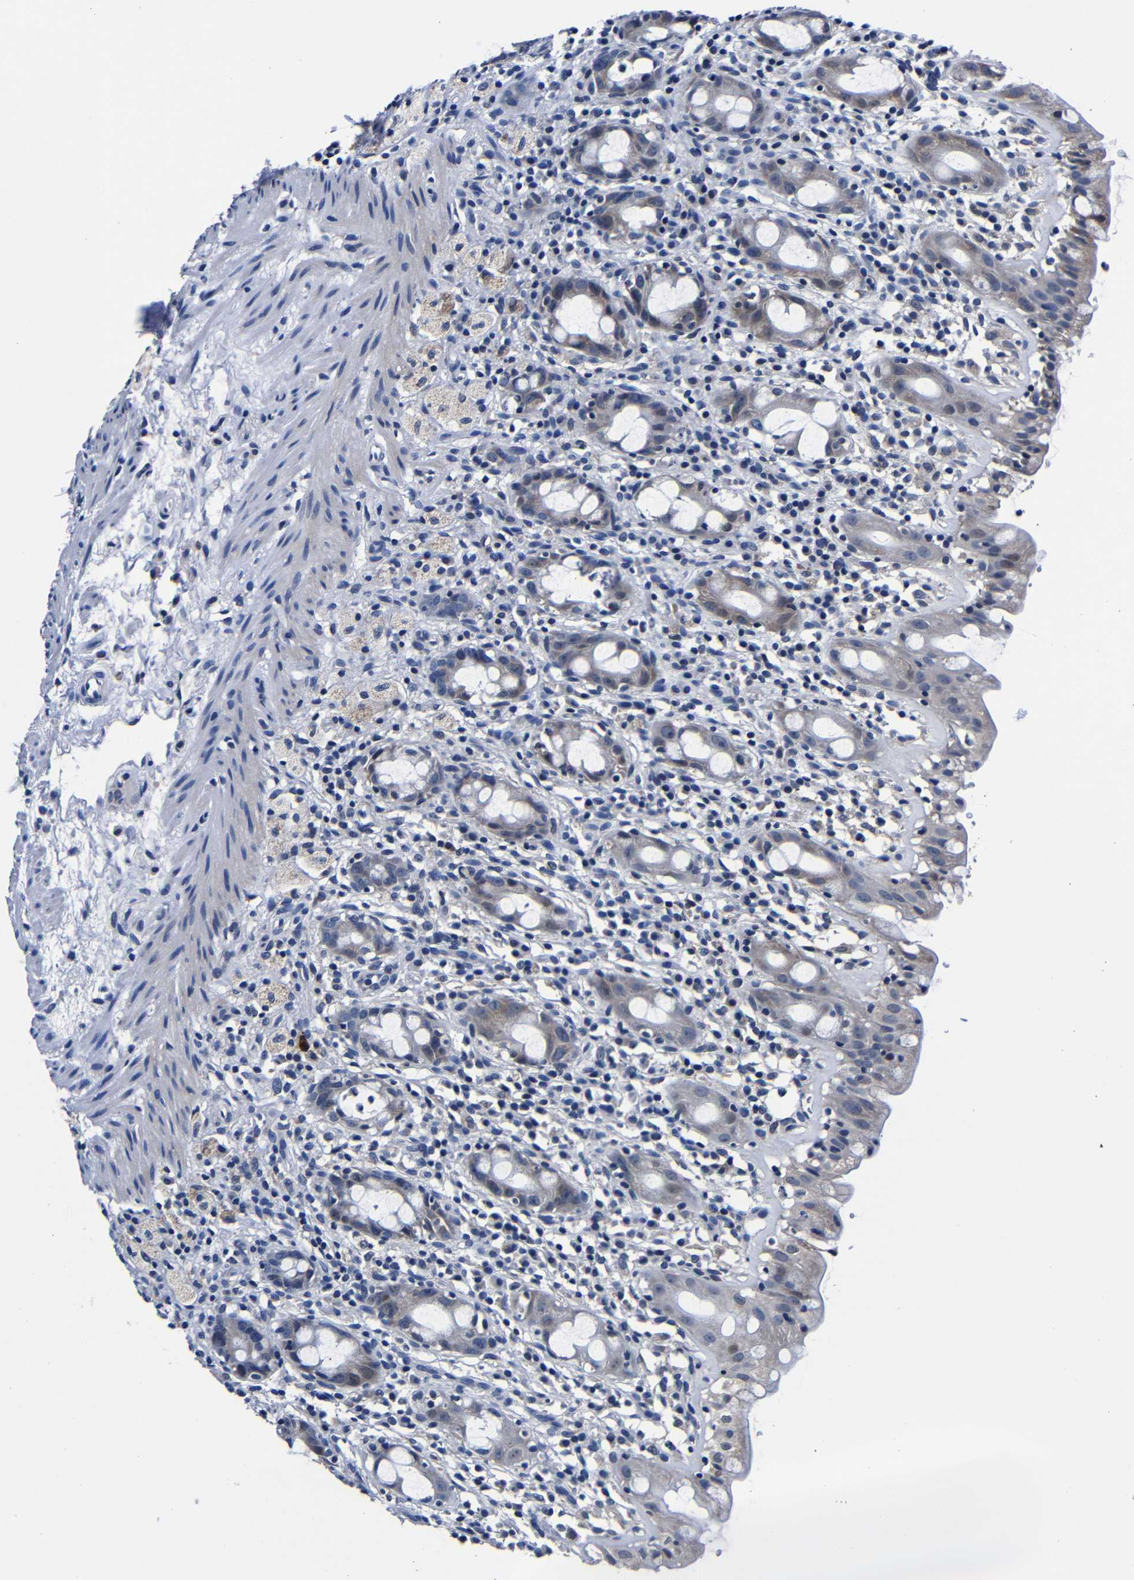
{"staining": {"intensity": "moderate", "quantity": "<25%", "location": "cytoplasmic/membranous"}, "tissue": "rectum", "cell_type": "Glandular cells", "image_type": "normal", "snomed": [{"axis": "morphology", "description": "Normal tissue, NOS"}, {"axis": "topography", "description": "Rectum"}], "caption": "About <25% of glandular cells in unremarkable human rectum display moderate cytoplasmic/membranous protein expression as visualized by brown immunohistochemical staining.", "gene": "DEPP1", "patient": {"sex": "male", "age": 44}}